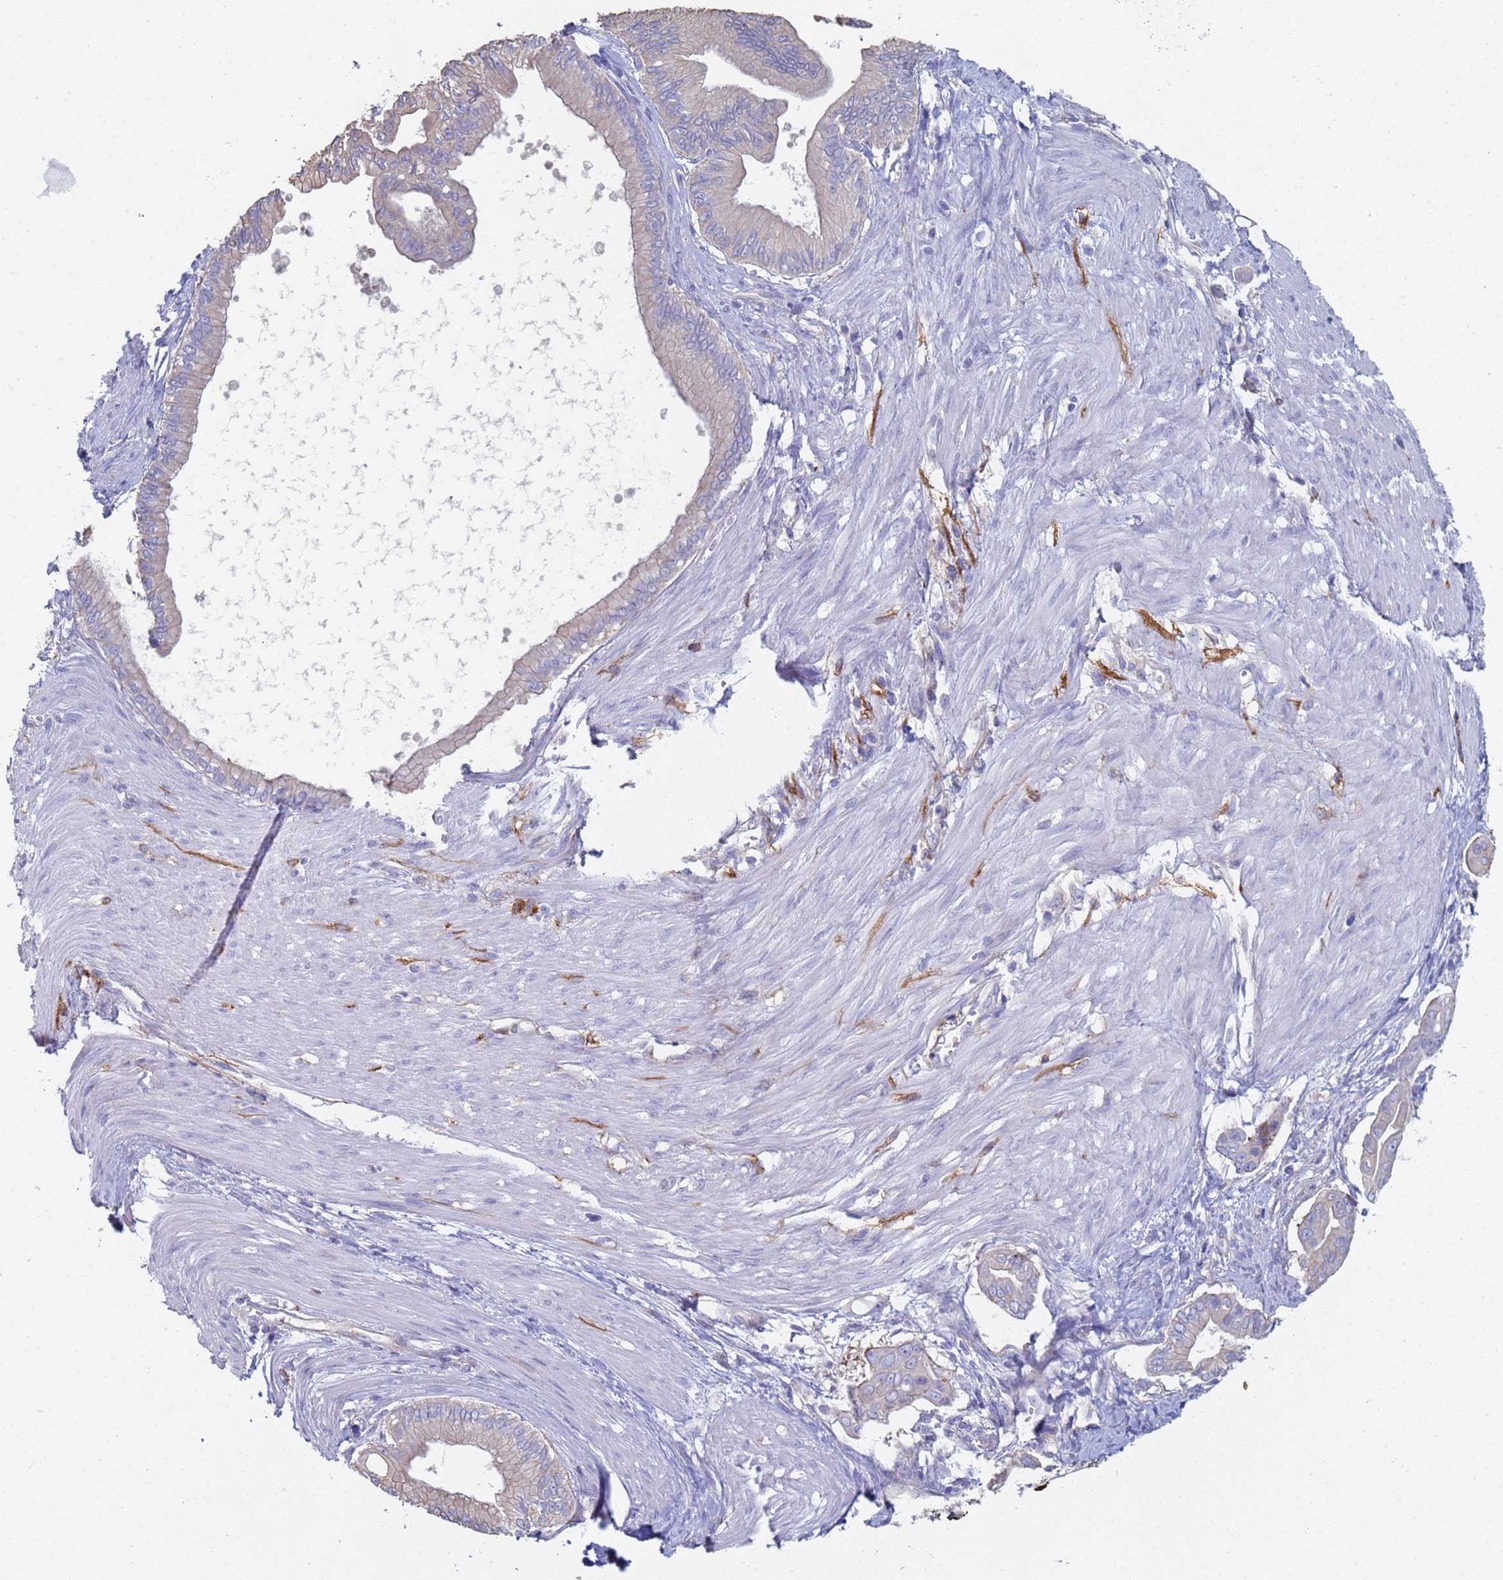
{"staining": {"intensity": "negative", "quantity": "none", "location": "none"}, "tissue": "pancreatic cancer", "cell_type": "Tumor cells", "image_type": "cancer", "snomed": [{"axis": "morphology", "description": "Adenocarcinoma, NOS"}, {"axis": "topography", "description": "Pancreas"}], "caption": "Tumor cells show no significant protein expression in pancreatic adenocarcinoma. (DAB (3,3'-diaminobenzidine) immunohistochemistry visualized using brightfield microscopy, high magnification).", "gene": "ABCA8", "patient": {"sex": "male", "age": 71}}